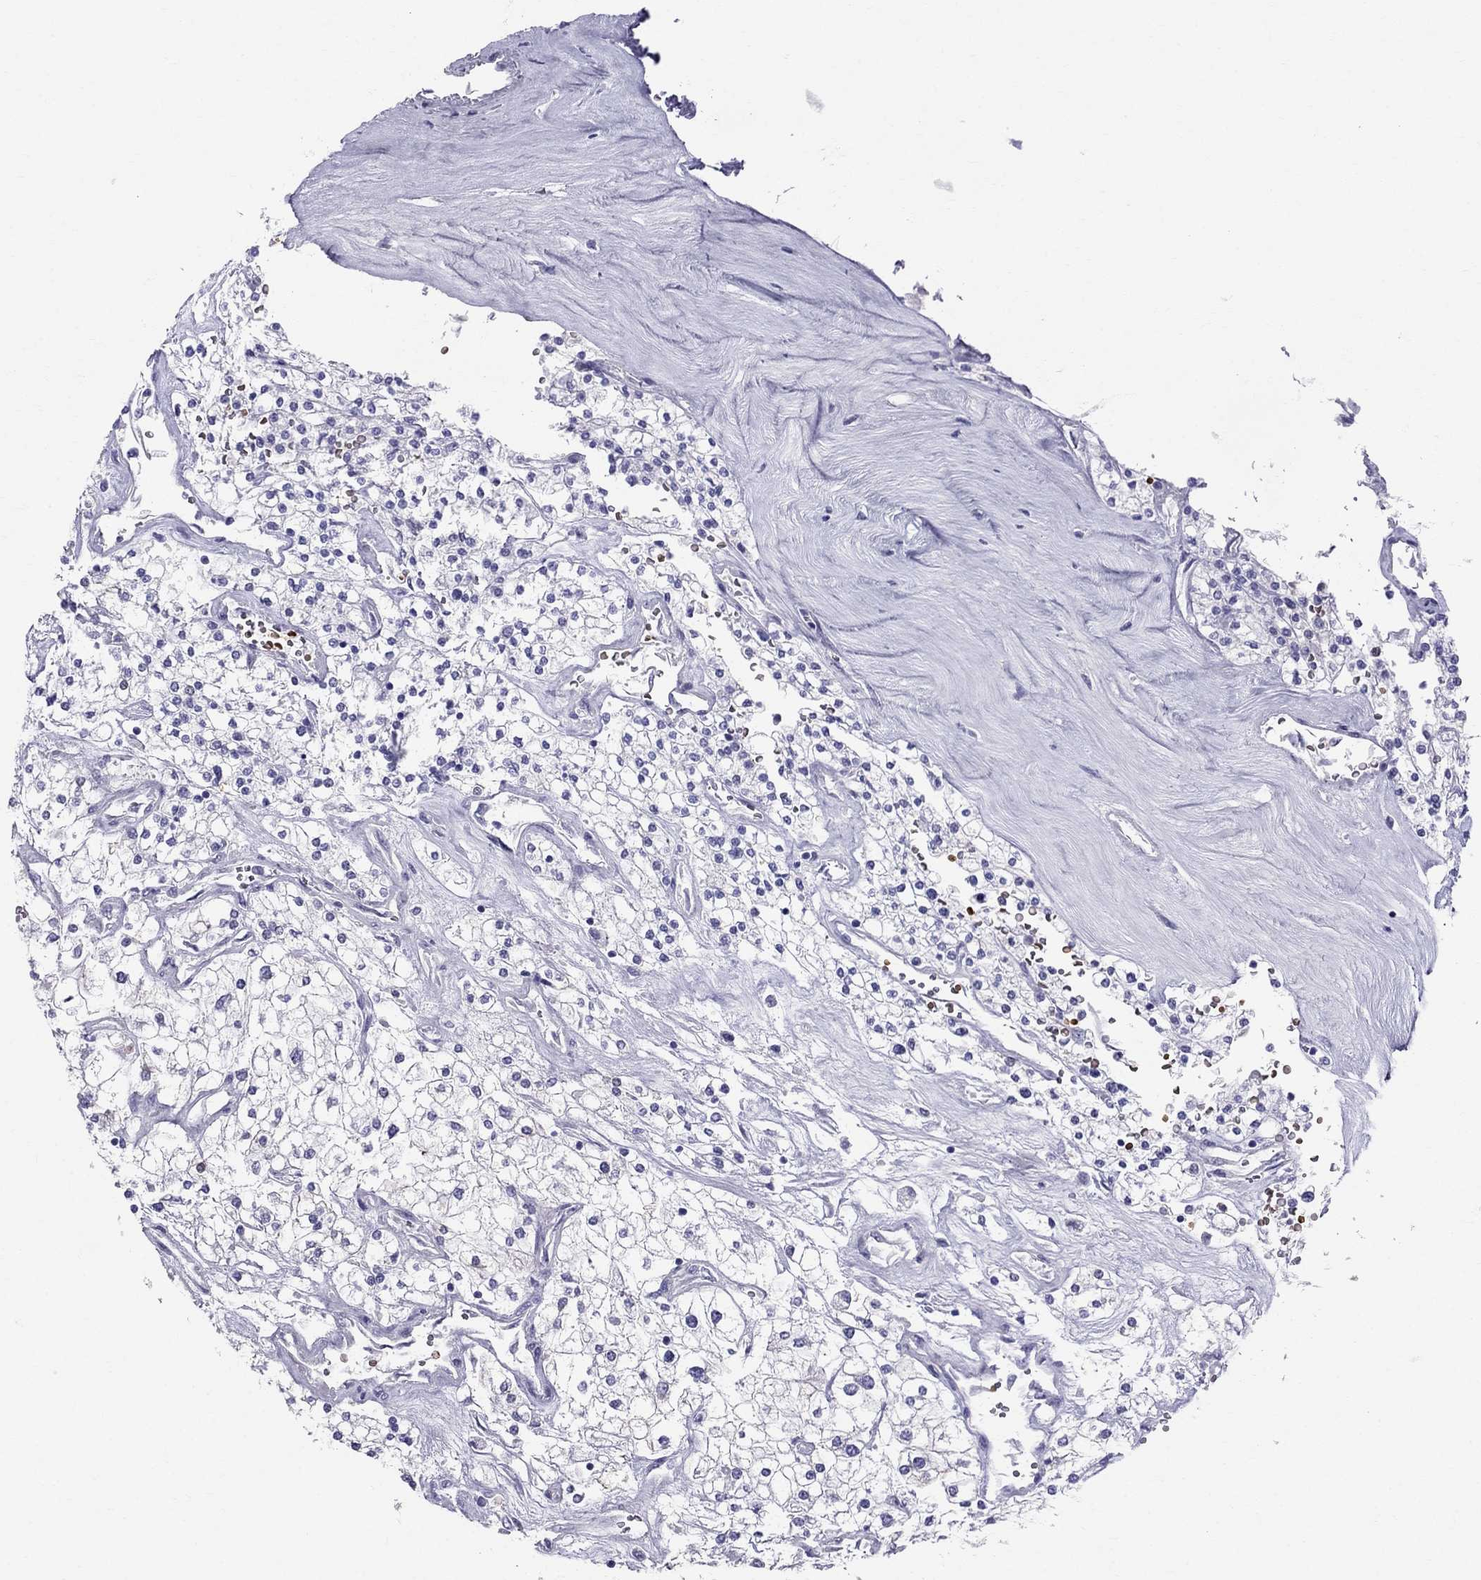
{"staining": {"intensity": "negative", "quantity": "none", "location": "none"}, "tissue": "renal cancer", "cell_type": "Tumor cells", "image_type": "cancer", "snomed": [{"axis": "morphology", "description": "Adenocarcinoma, NOS"}, {"axis": "topography", "description": "Kidney"}], "caption": "This photomicrograph is of adenocarcinoma (renal) stained with IHC to label a protein in brown with the nuclei are counter-stained blue. There is no staining in tumor cells.", "gene": "DNAAF6", "patient": {"sex": "male", "age": 80}}